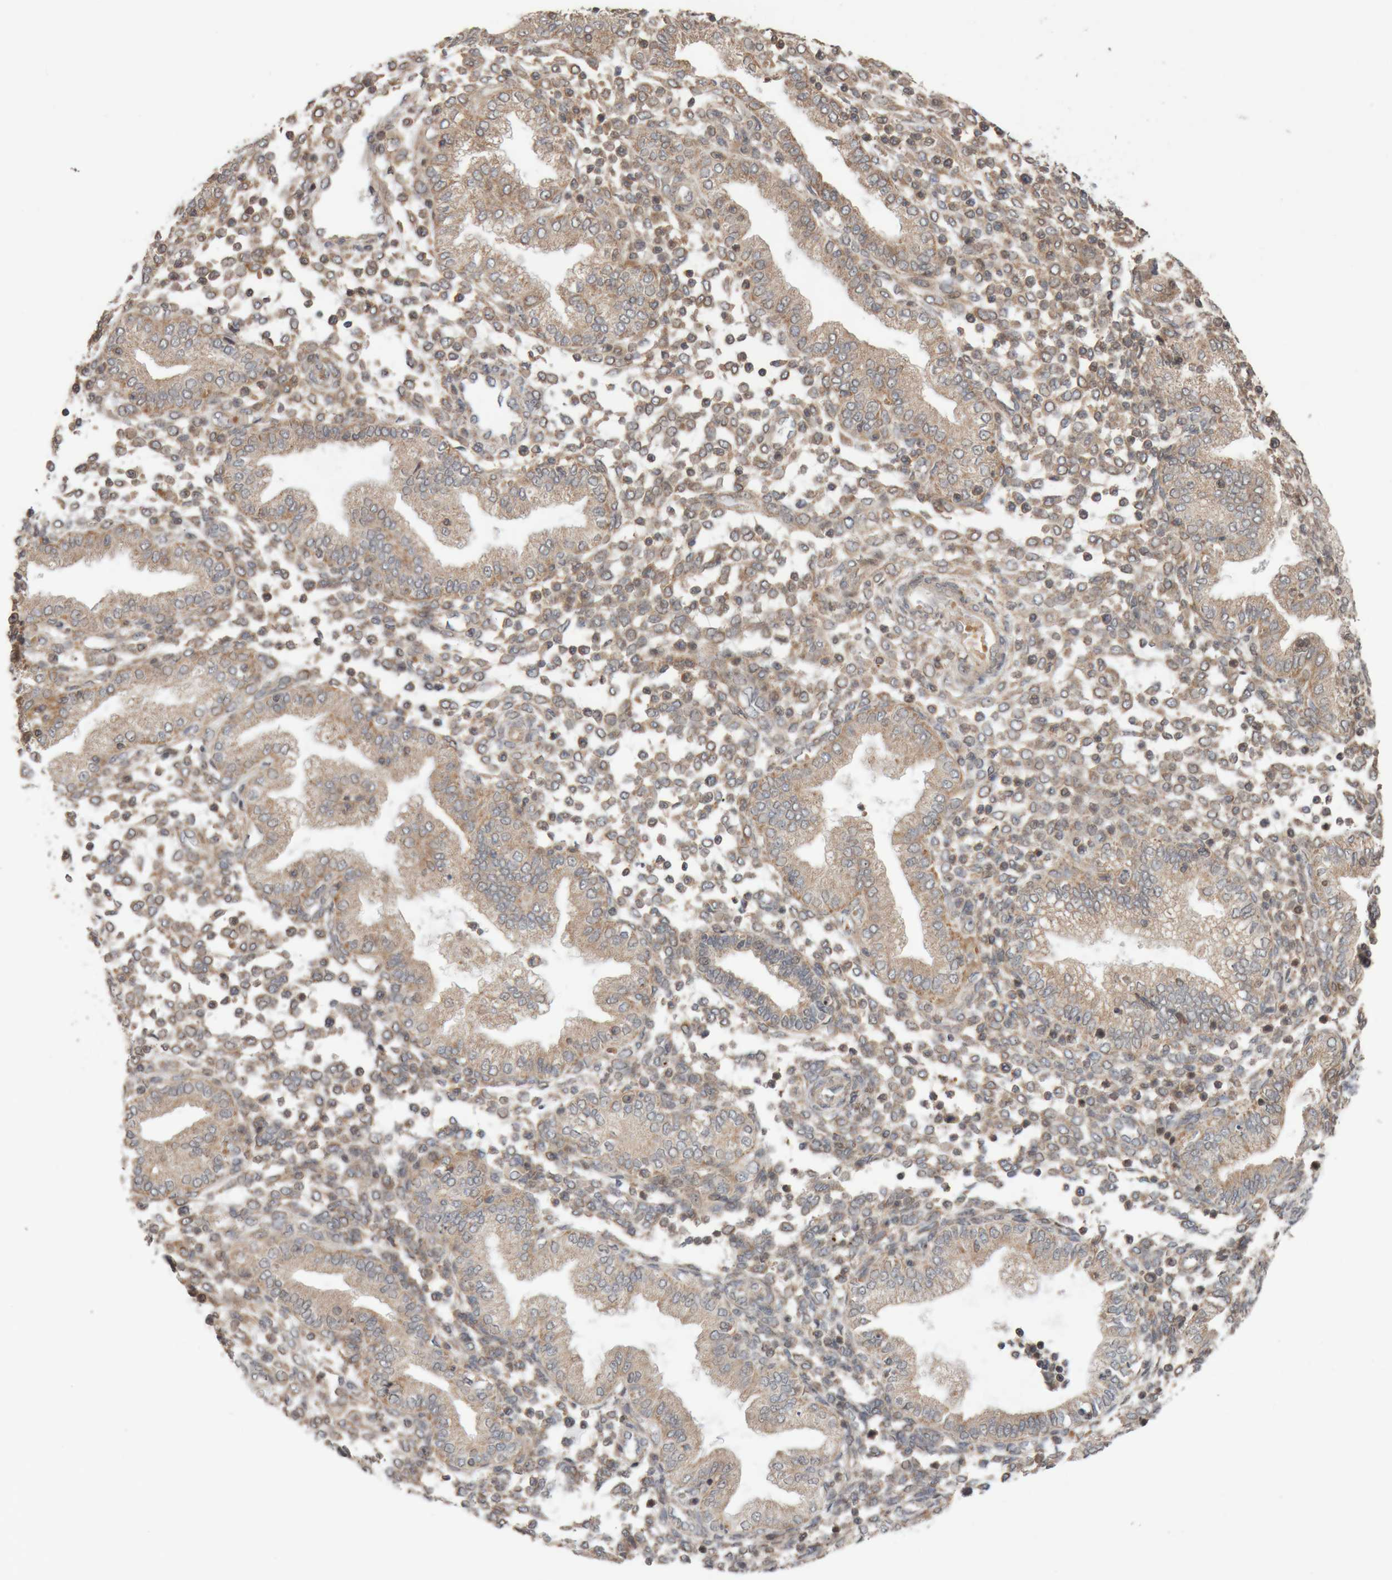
{"staining": {"intensity": "weak", "quantity": "25%-75%", "location": "cytoplasmic/membranous"}, "tissue": "endometrium", "cell_type": "Cells in endometrial stroma", "image_type": "normal", "snomed": [{"axis": "morphology", "description": "Normal tissue, NOS"}, {"axis": "topography", "description": "Endometrium"}], "caption": "Protein staining exhibits weak cytoplasmic/membranous positivity in approximately 25%-75% of cells in endometrial stroma in normal endometrium.", "gene": "KIF21B", "patient": {"sex": "female", "age": 53}}